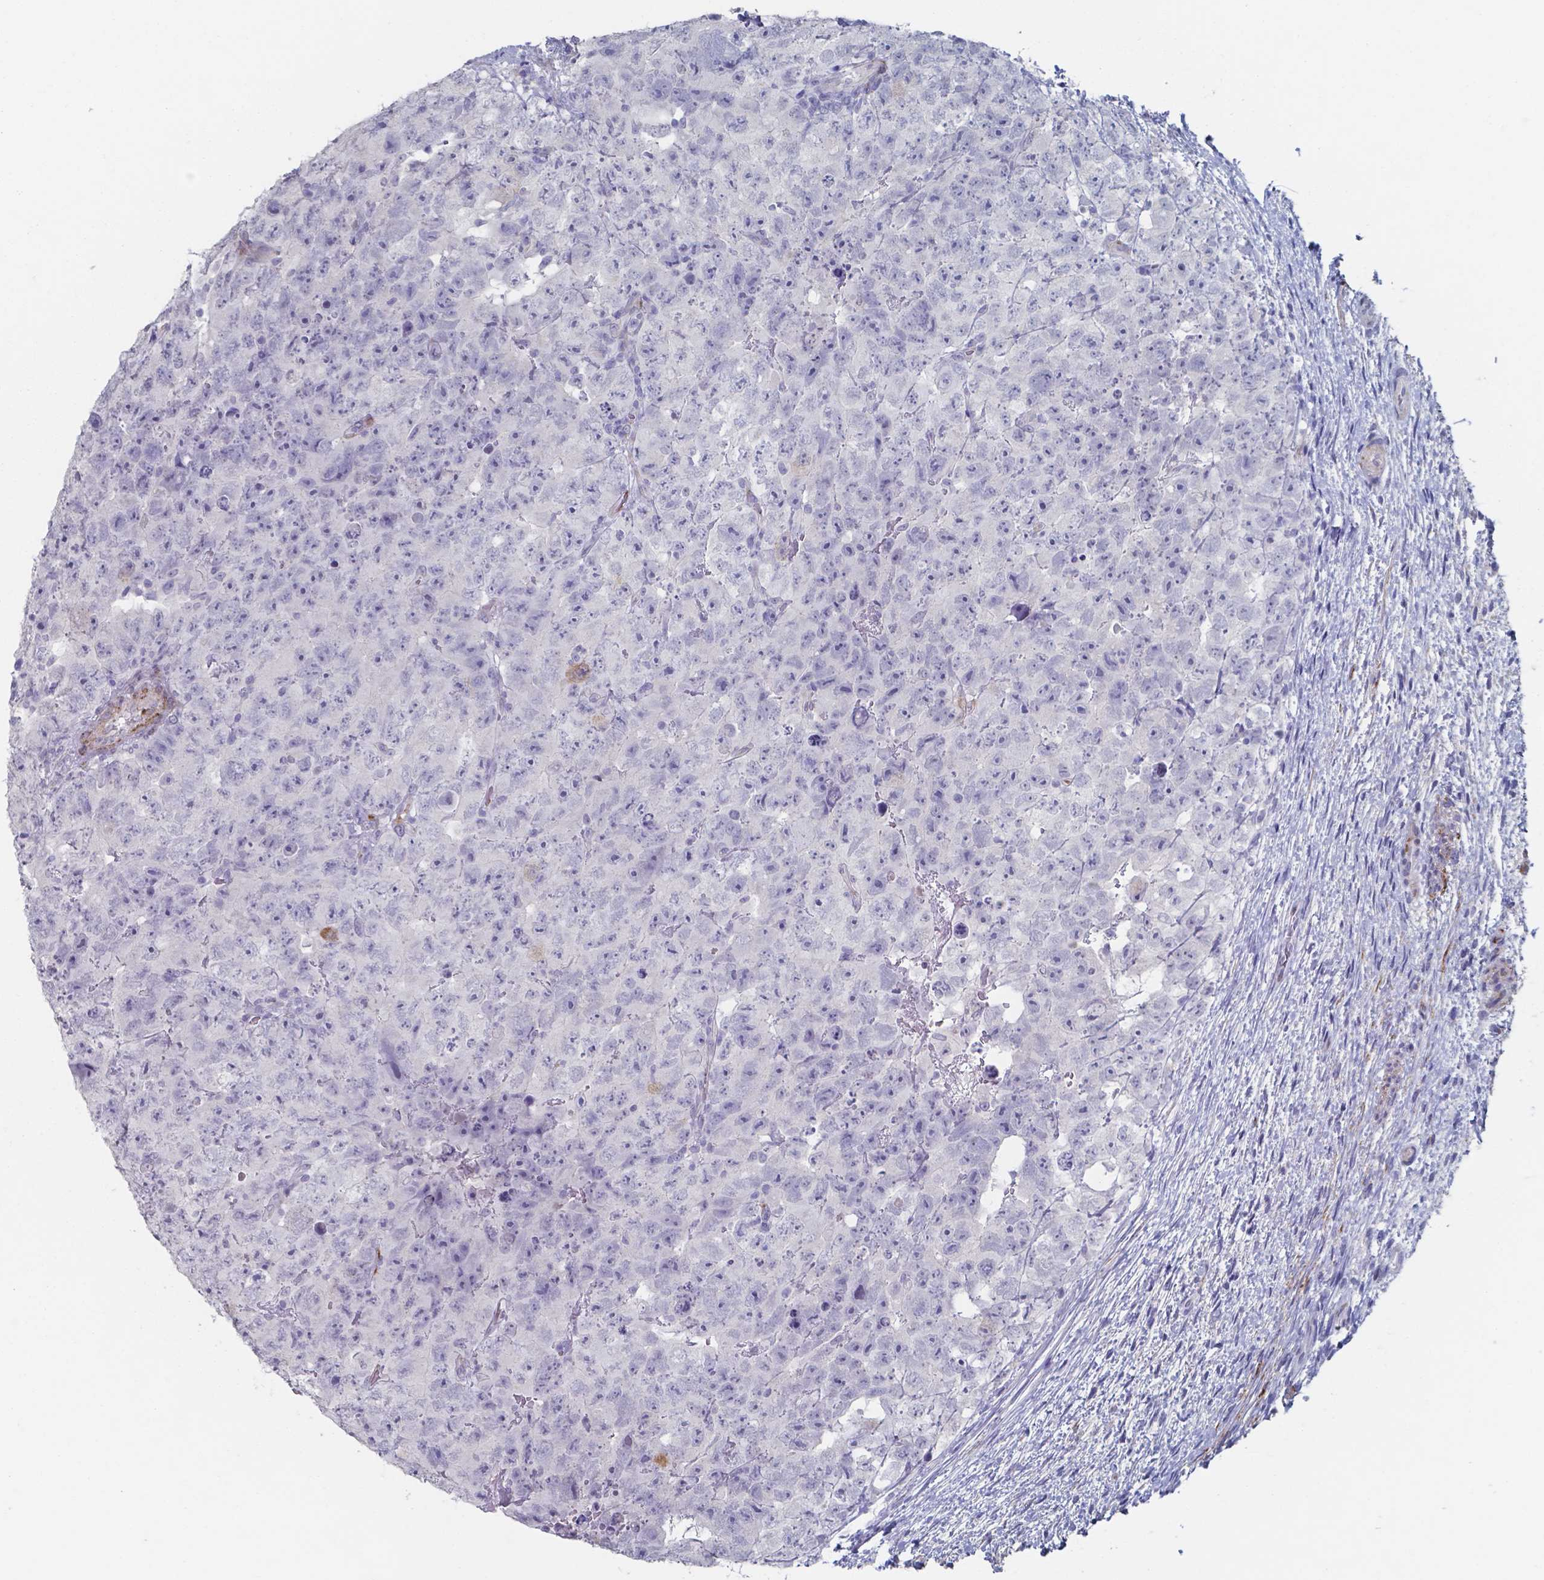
{"staining": {"intensity": "negative", "quantity": "none", "location": "none"}, "tissue": "testis cancer", "cell_type": "Tumor cells", "image_type": "cancer", "snomed": [{"axis": "morphology", "description": "Carcinoma, Embryonal, NOS"}, {"axis": "topography", "description": "Testis"}], "caption": "IHC photomicrograph of neoplastic tissue: human testis embryonal carcinoma stained with DAB demonstrates no significant protein expression in tumor cells.", "gene": "PLA2R1", "patient": {"sex": "male", "age": 24}}